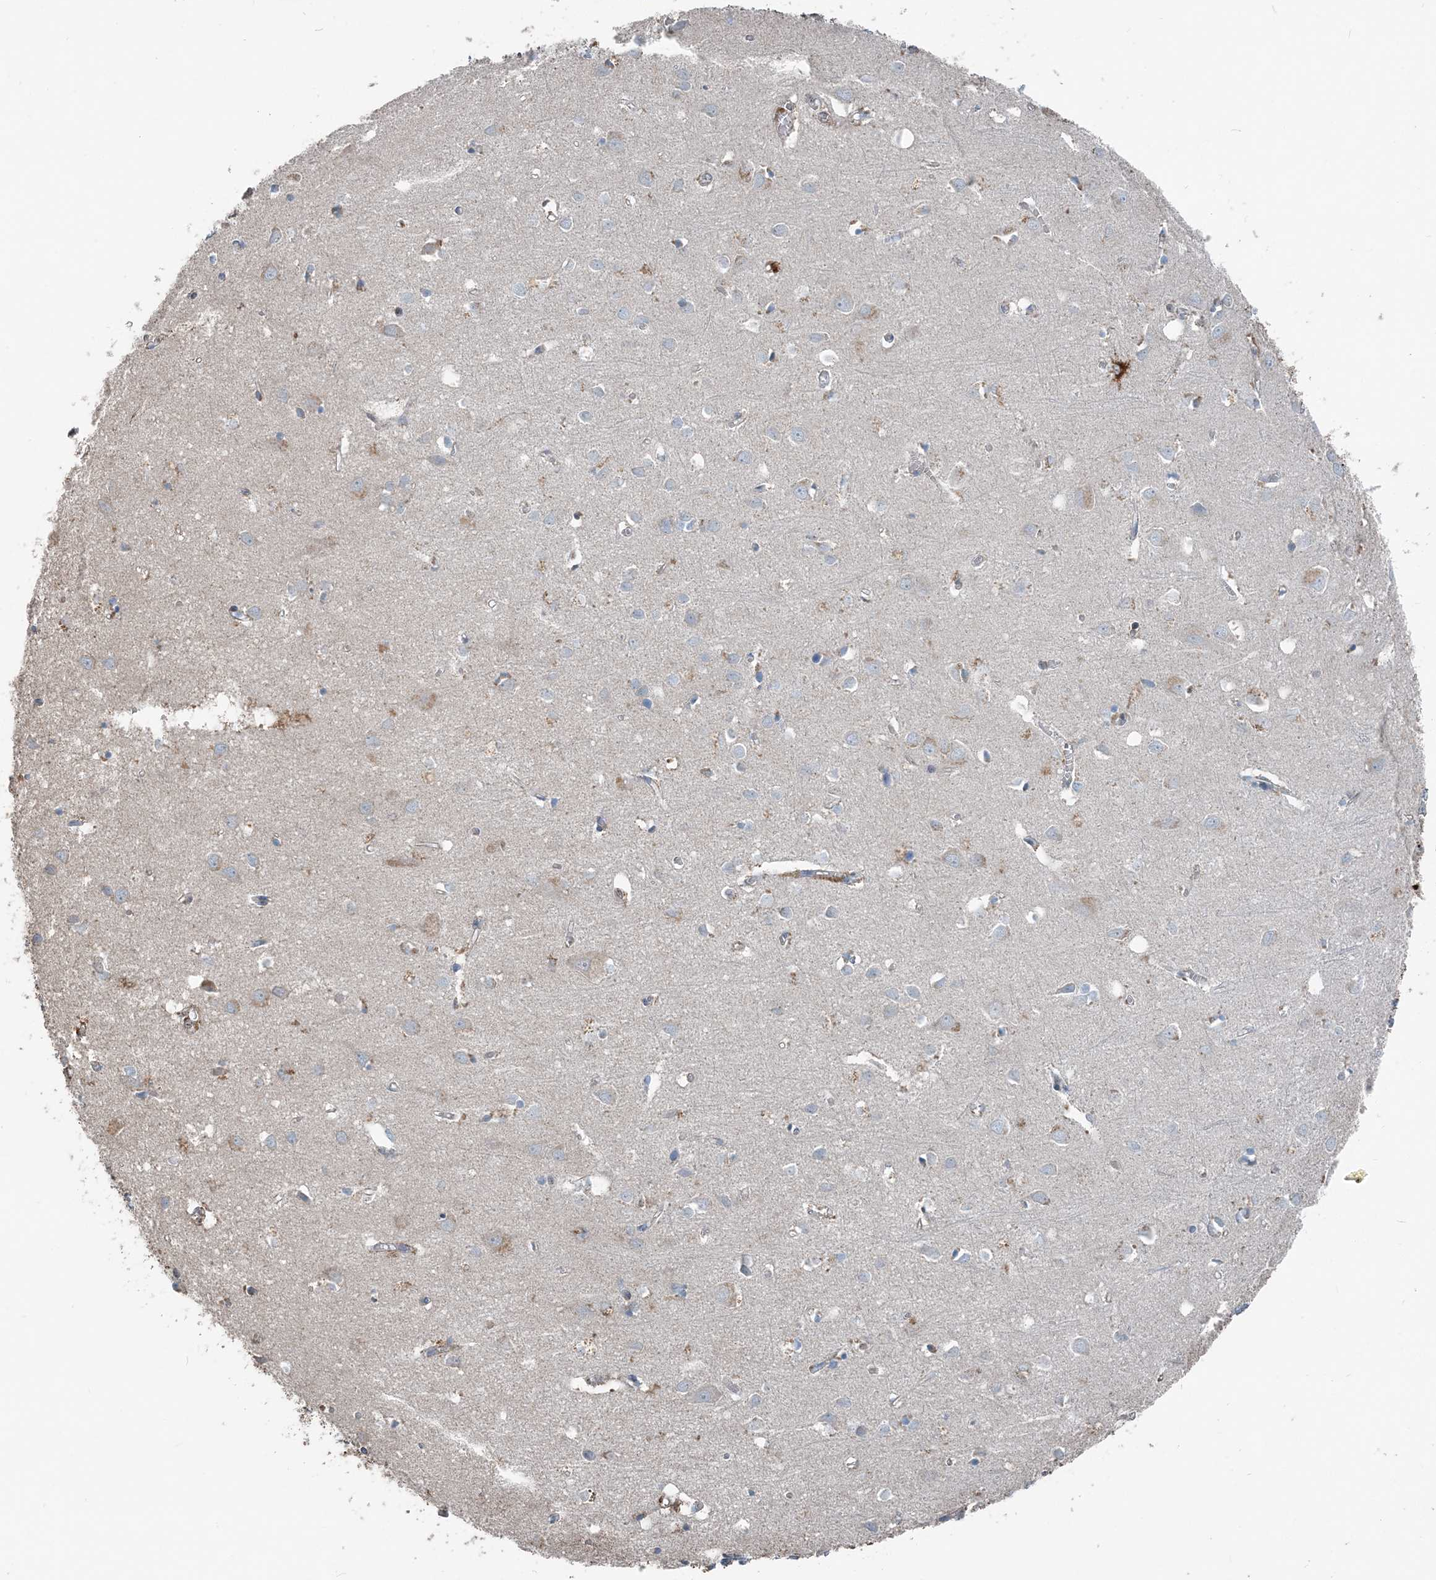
{"staining": {"intensity": "weak", "quantity": "25%-75%", "location": "cytoplasmic/membranous"}, "tissue": "cerebral cortex", "cell_type": "Endothelial cells", "image_type": "normal", "snomed": [{"axis": "morphology", "description": "Normal tissue, NOS"}, {"axis": "topography", "description": "Cerebral cortex"}], "caption": "A low amount of weak cytoplasmic/membranous staining is present in approximately 25%-75% of endothelial cells in benign cerebral cortex.", "gene": "SUCLG1", "patient": {"sex": "female", "age": 64}}